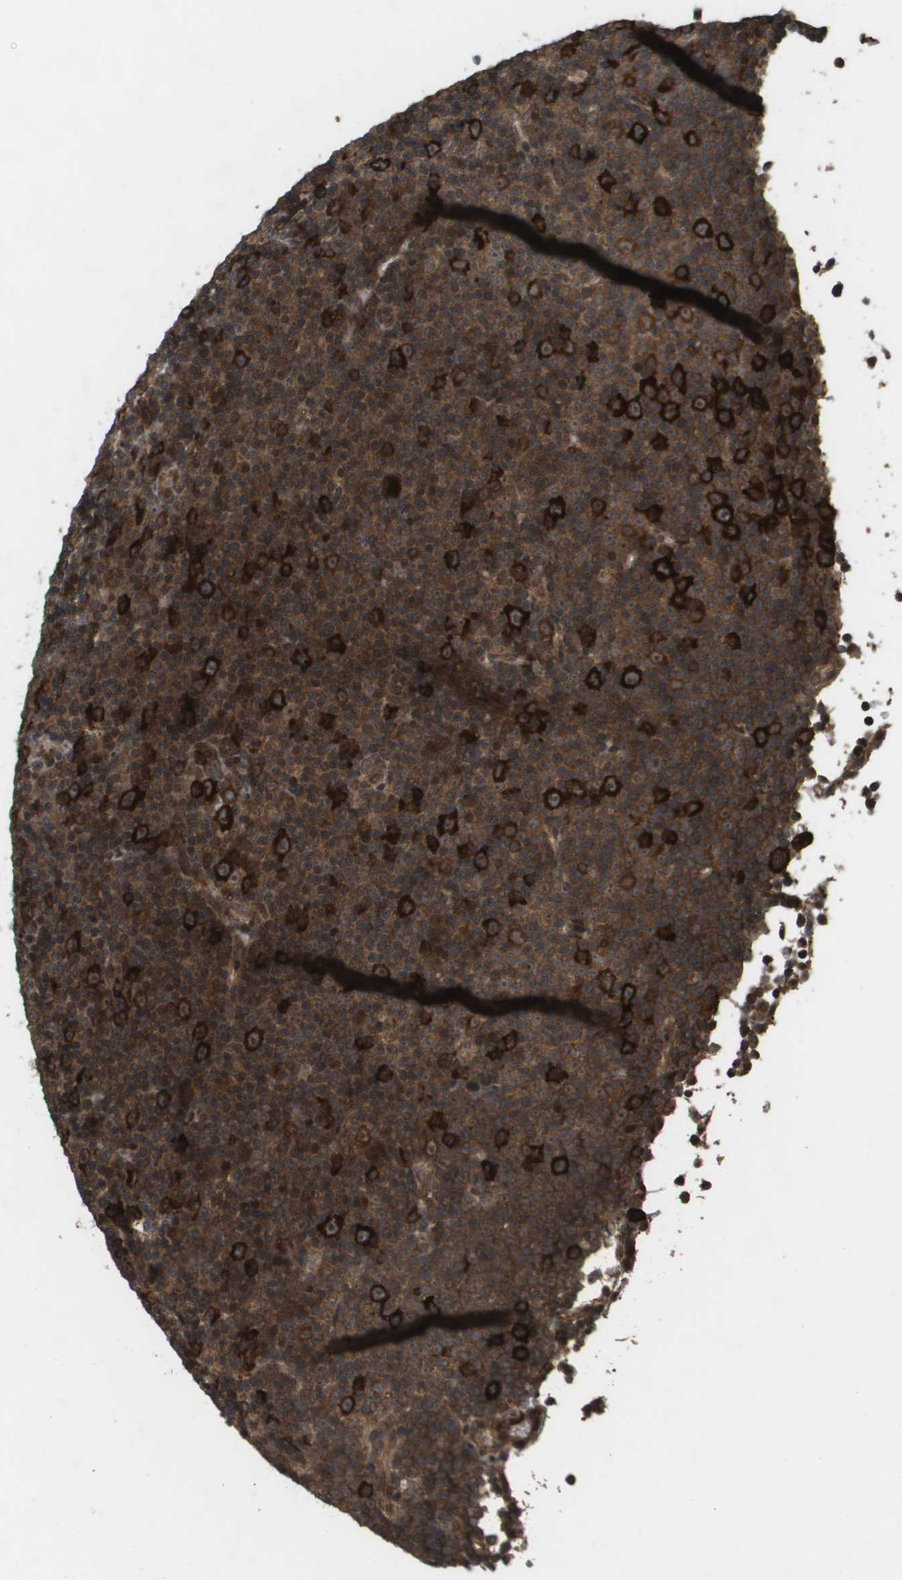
{"staining": {"intensity": "strong", "quantity": ">75%", "location": "cytoplasmic/membranous"}, "tissue": "lymphoma", "cell_type": "Tumor cells", "image_type": "cancer", "snomed": [{"axis": "morphology", "description": "Malignant lymphoma, non-Hodgkin's type, Low grade"}, {"axis": "topography", "description": "Lymph node"}], "caption": "Strong cytoplasmic/membranous positivity is present in about >75% of tumor cells in lymphoma.", "gene": "KIF11", "patient": {"sex": "female", "age": 67}}